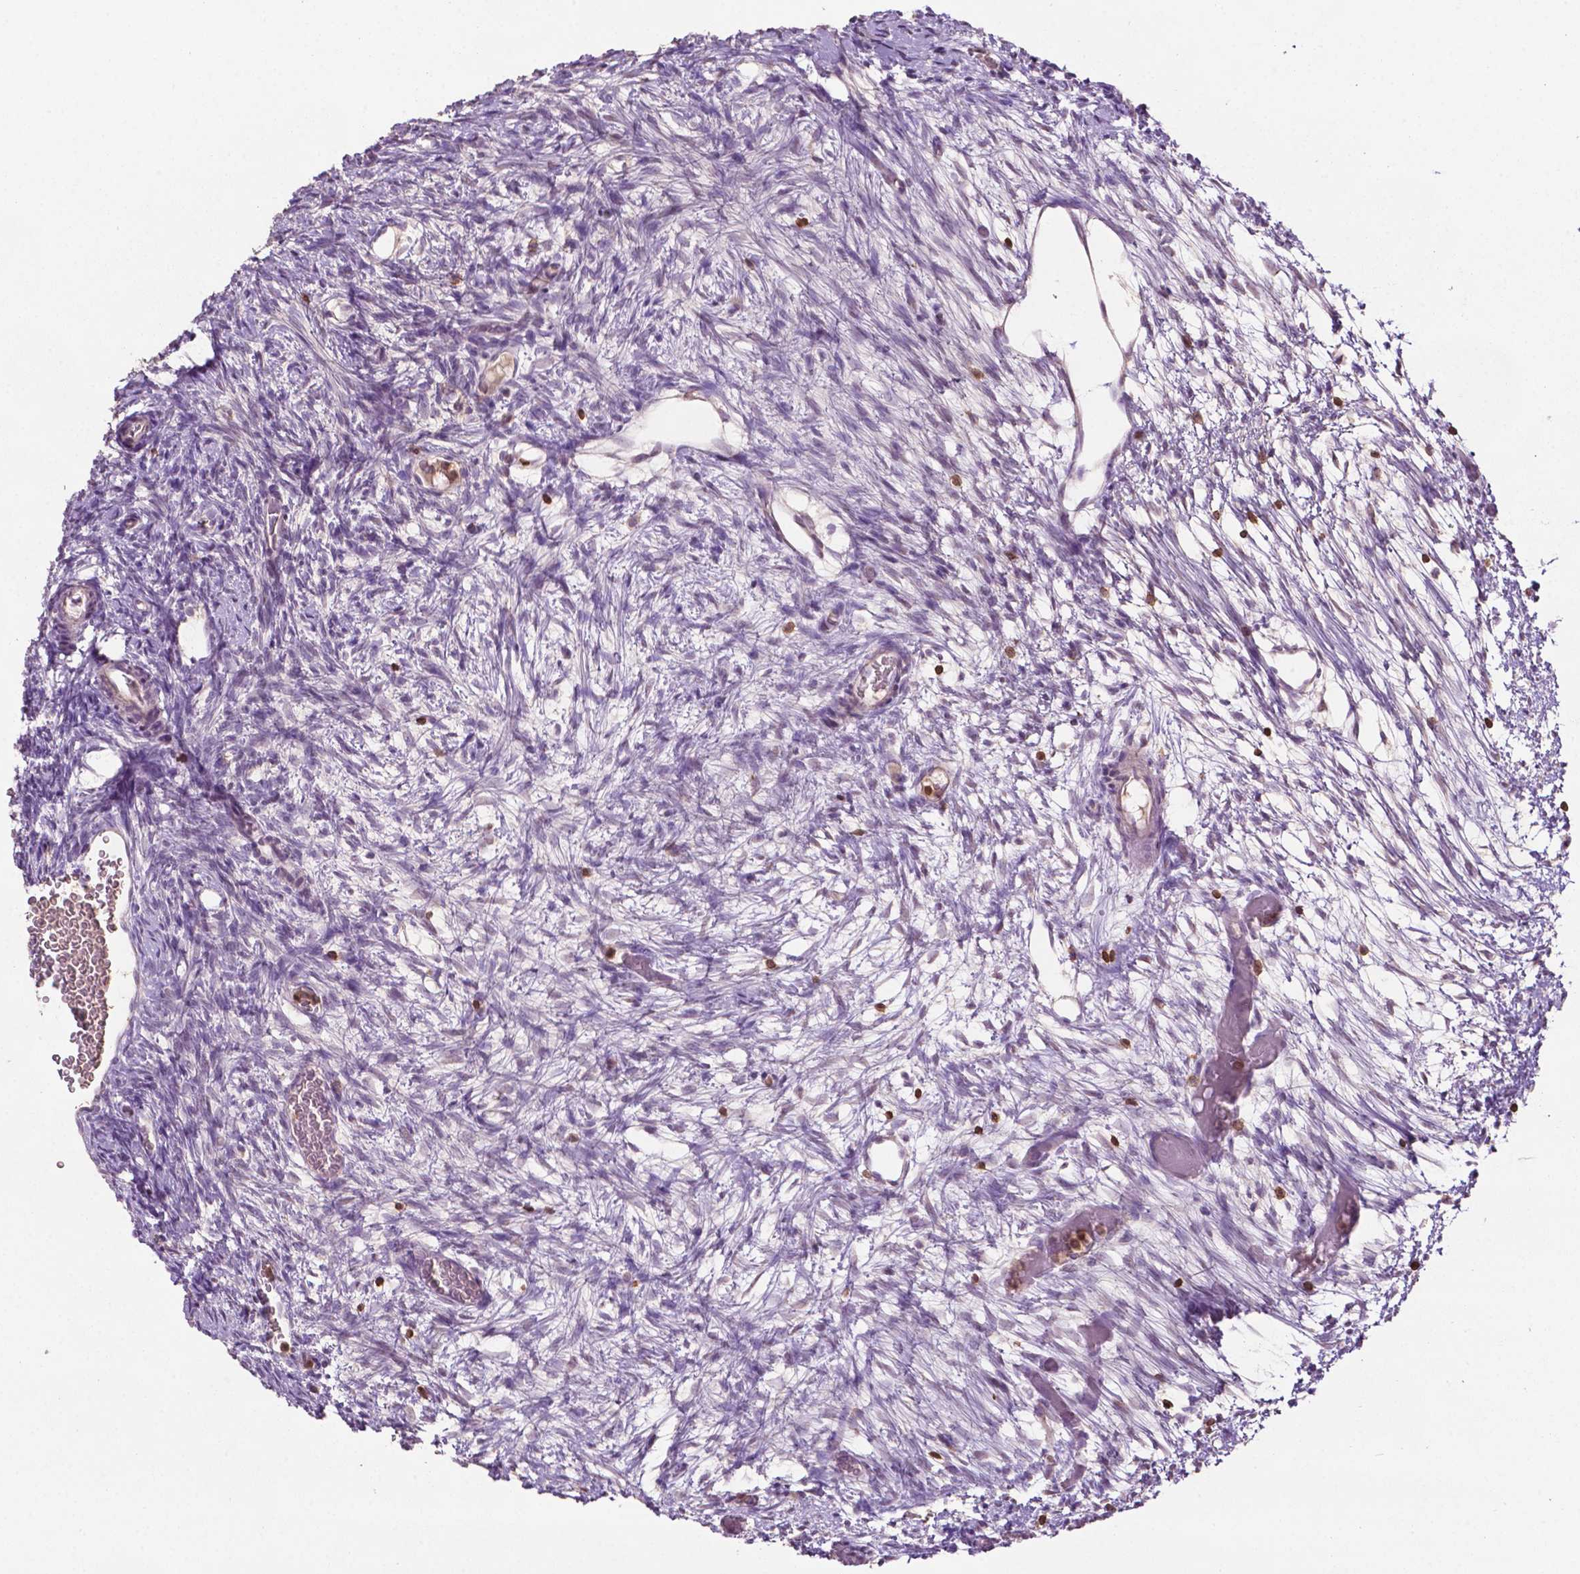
{"staining": {"intensity": "negative", "quantity": "none", "location": "none"}, "tissue": "ovary", "cell_type": "Follicle cells", "image_type": "normal", "snomed": [{"axis": "morphology", "description": "Normal tissue, NOS"}, {"axis": "topography", "description": "Ovary"}], "caption": "Immunohistochemical staining of benign human ovary displays no significant expression in follicle cells. The staining was performed using DAB (3,3'-diaminobenzidine) to visualize the protein expression in brown, while the nuclei were stained in blue with hematoxylin (Magnification: 20x).", "gene": "TBC1D10C", "patient": {"sex": "female", "age": 39}}